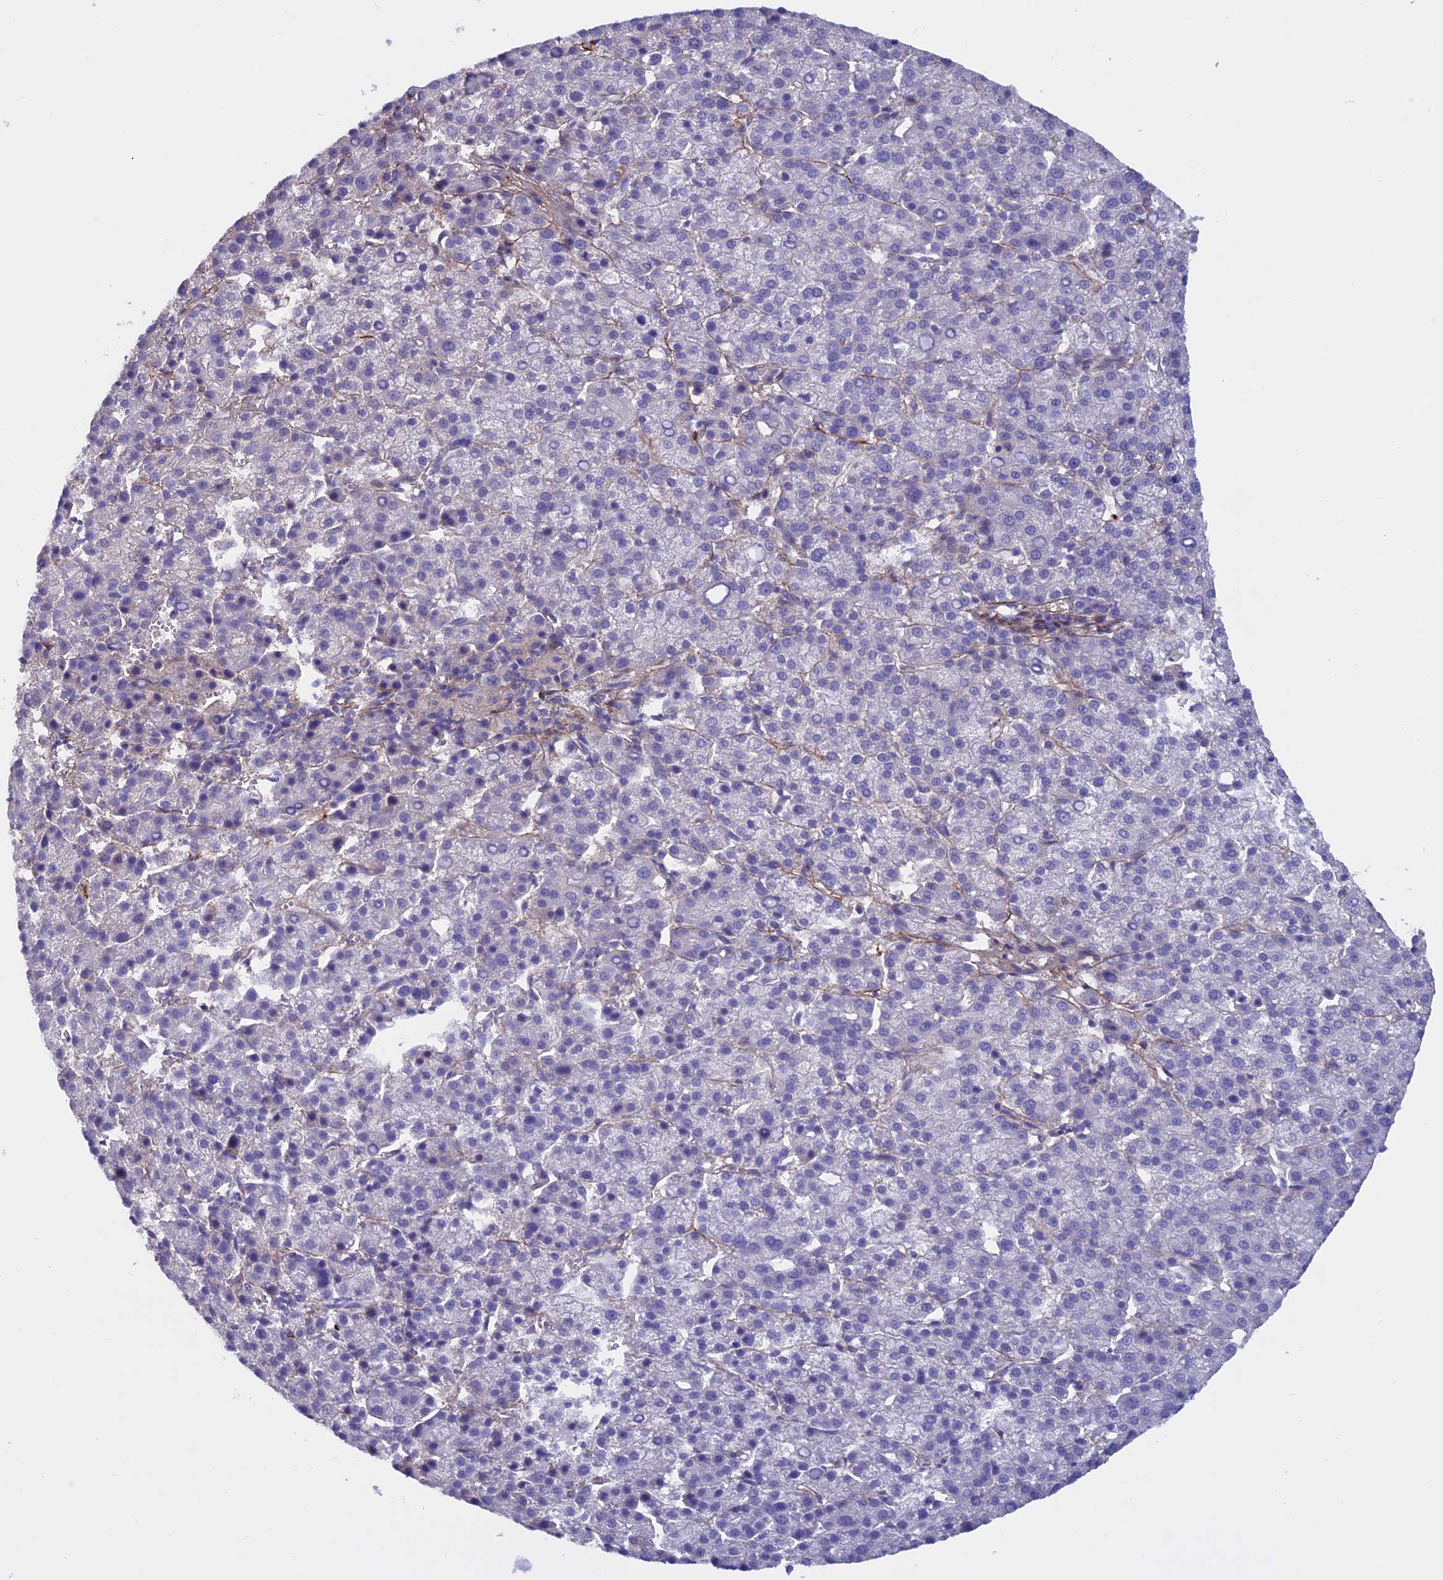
{"staining": {"intensity": "negative", "quantity": "none", "location": "none"}, "tissue": "liver cancer", "cell_type": "Tumor cells", "image_type": "cancer", "snomed": [{"axis": "morphology", "description": "Carcinoma, Hepatocellular, NOS"}, {"axis": "topography", "description": "Liver"}], "caption": "Liver hepatocellular carcinoma was stained to show a protein in brown. There is no significant expression in tumor cells. Brightfield microscopy of immunohistochemistry (IHC) stained with DAB (brown) and hematoxylin (blue), captured at high magnification.", "gene": "COL4A3", "patient": {"sex": "female", "age": 58}}